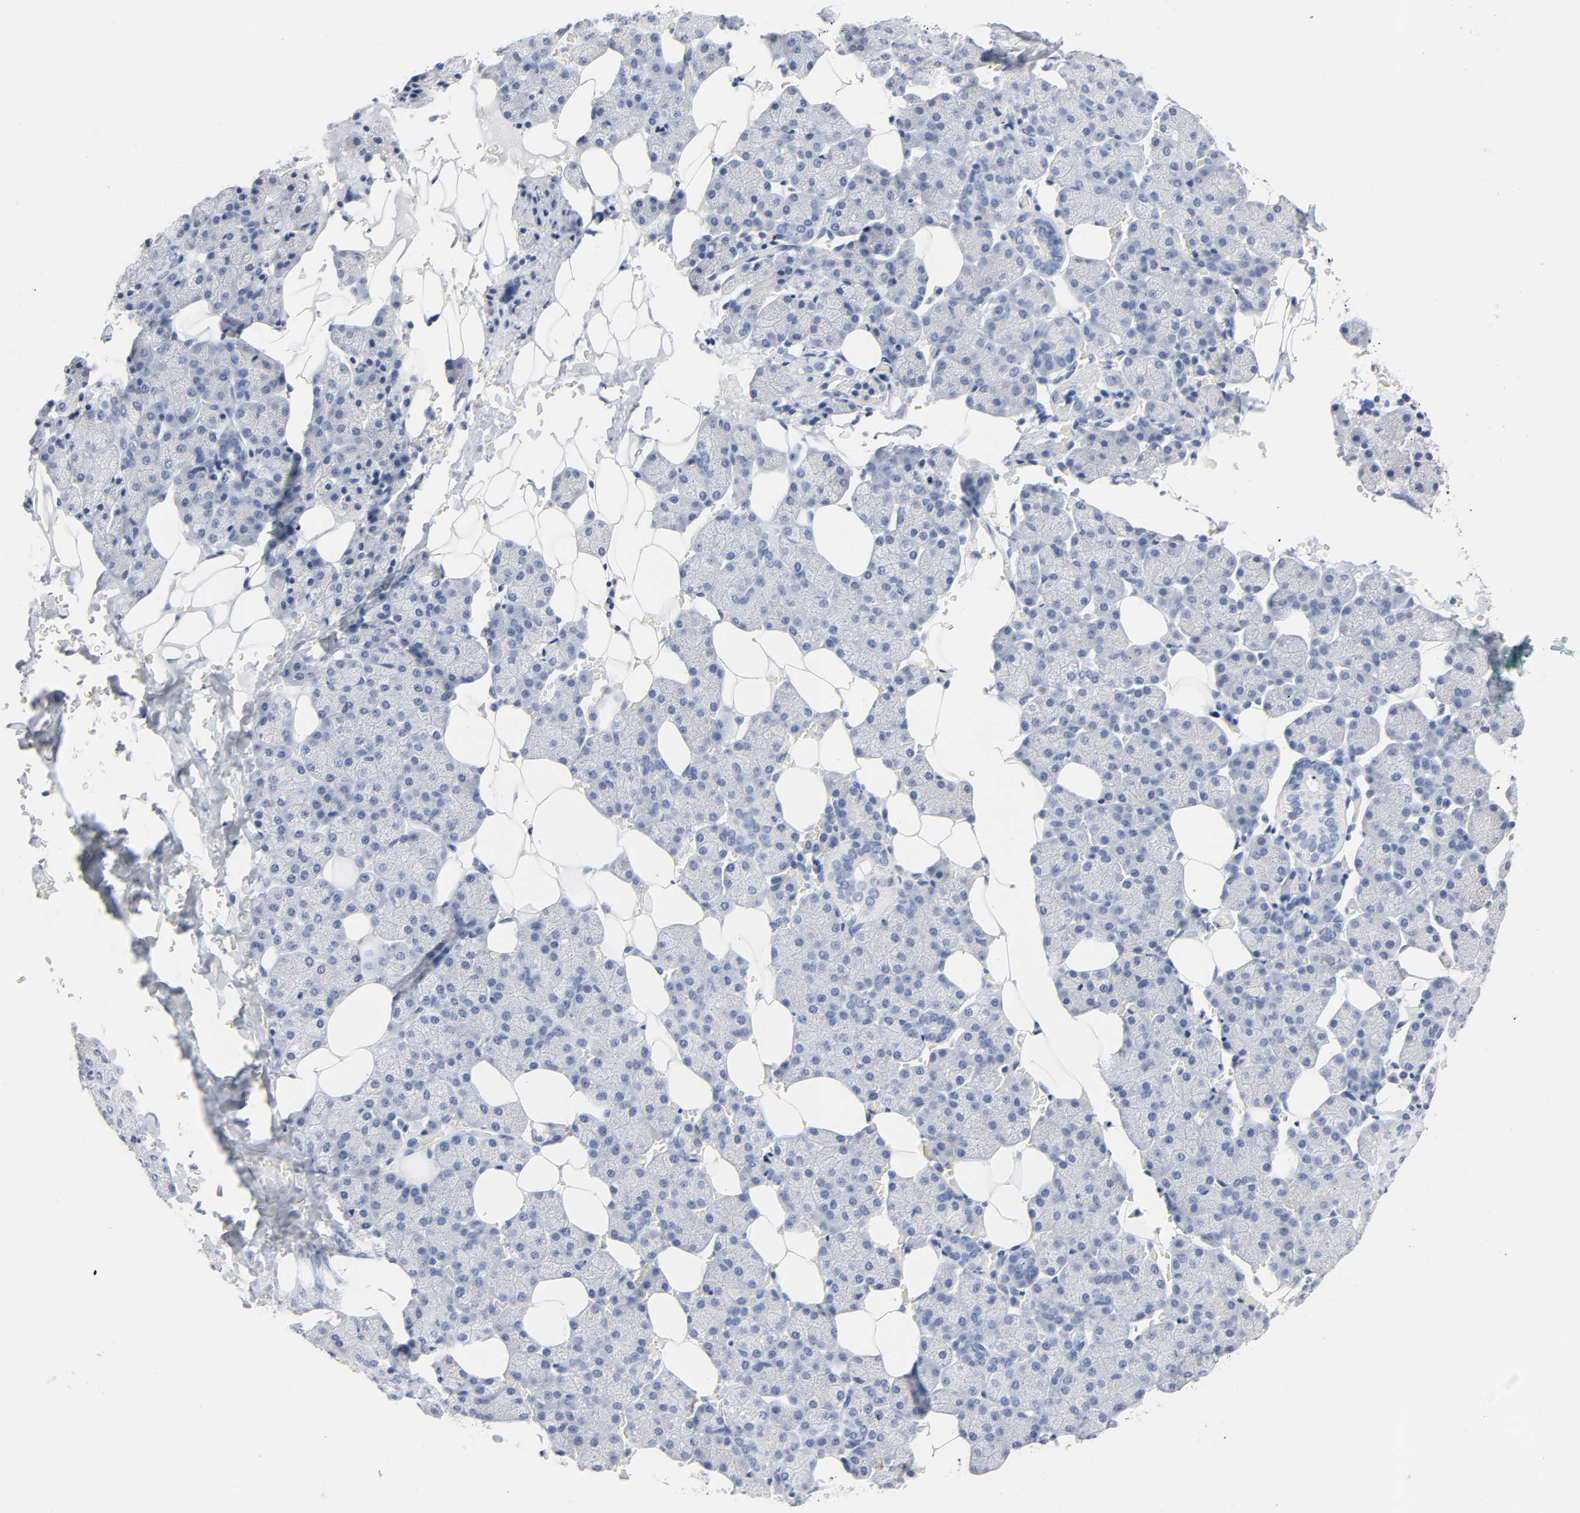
{"staining": {"intensity": "negative", "quantity": "none", "location": "none"}, "tissue": "salivary gland", "cell_type": "Glandular cells", "image_type": "normal", "snomed": [{"axis": "morphology", "description": "Normal tissue, NOS"}, {"axis": "topography", "description": "Lymph node"}, {"axis": "topography", "description": "Salivary gland"}], "caption": "High magnification brightfield microscopy of benign salivary gland stained with DAB (brown) and counterstained with hematoxylin (blue): glandular cells show no significant expression. The staining is performed using DAB brown chromogen with nuclei counter-stained in using hematoxylin.", "gene": "ACP3", "patient": {"sex": "male", "age": 8}}